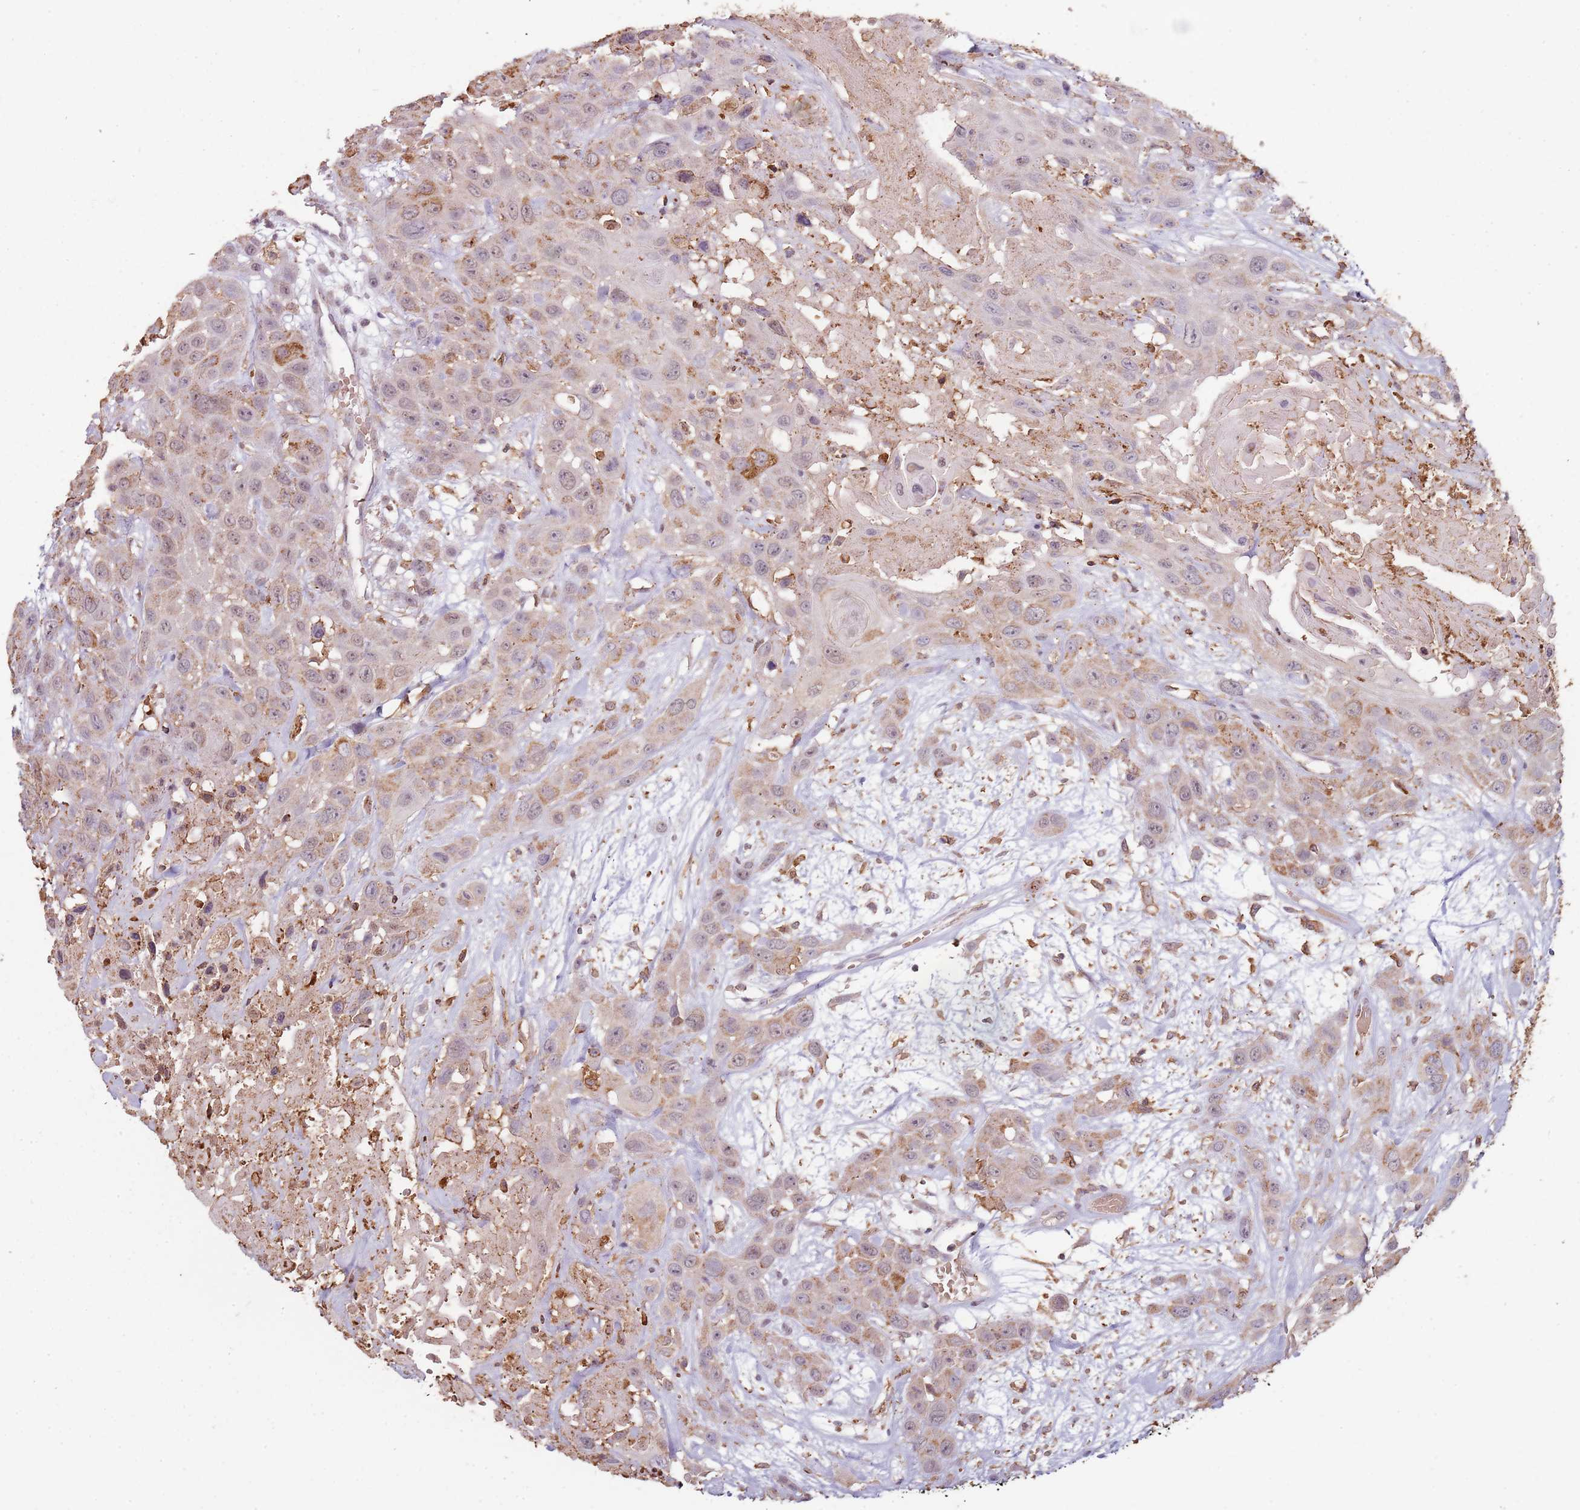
{"staining": {"intensity": "weak", "quantity": "<25%", "location": "cytoplasmic/membranous"}, "tissue": "head and neck cancer", "cell_type": "Tumor cells", "image_type": "cancer", "snomed": [{"axis": "morphology", "description": "Squamous cell carcinoma, NOS"}, {"axis": "topography", "description": "Head-Neck"}], "caption": "This image is of head and neck cancer stained with immunohistochemistry (IHC) to label a protein in brown with the nuclei are counter-stained blue. There is no expression in tumor cells.", "gene": "ATOSB", "patient": {"sex": "male", "age": 81}}